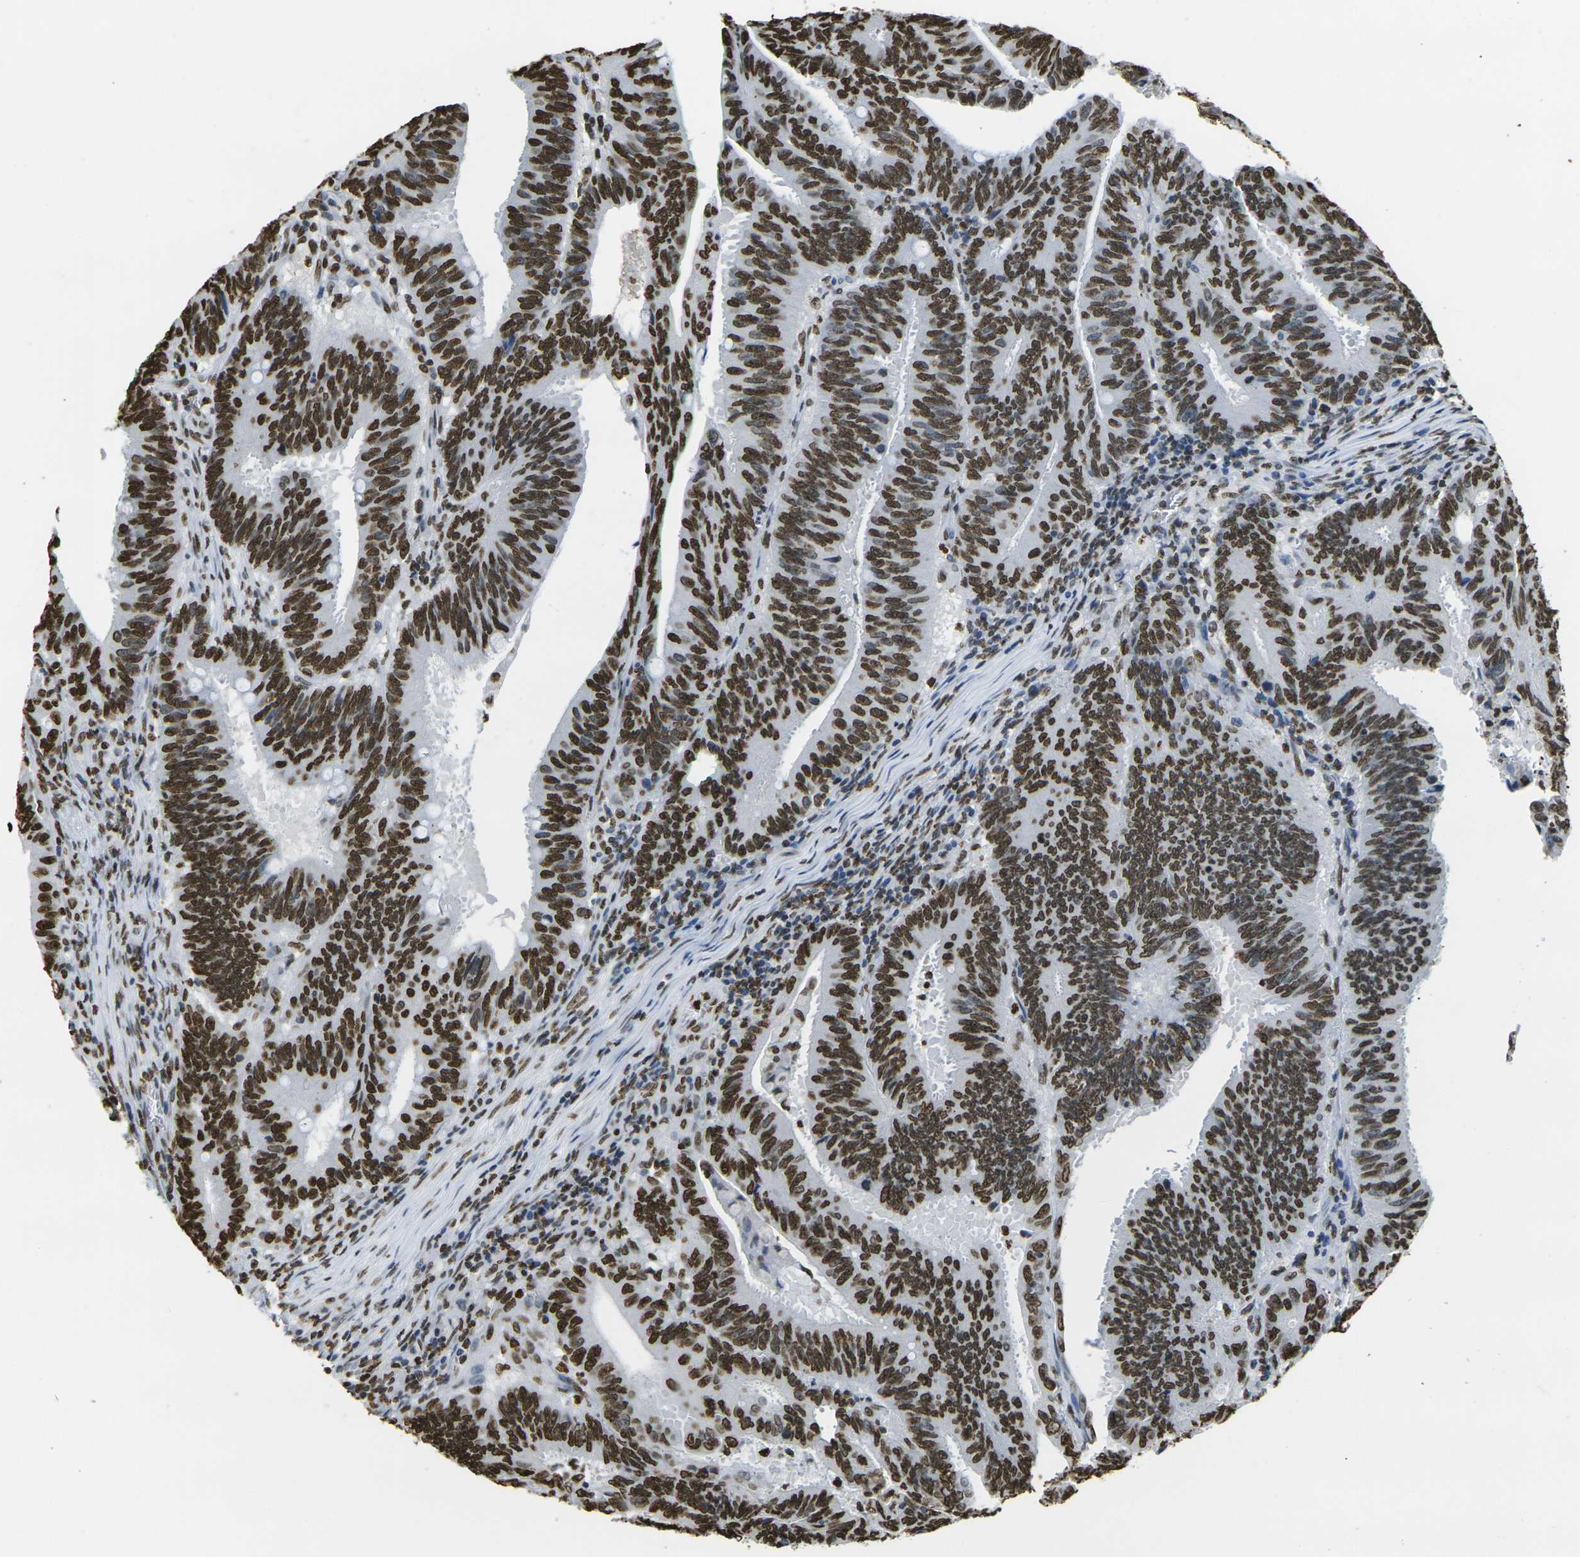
{"staining": {"intensity": "strong", "quantity": ">75%", "location": "nuclear"}, "tissue": "colorectal cancer", "cell_type": "Tumor cells", "image_type": "cancer", "snomed": [{"axis": "morphology", "description": "Adenocarcinoma, NOS"}, {"axis": "topography", "description": "Colon"}], "caption": "Immunohistochemistry (IHC) image of adenocarcinoma (colorectal) stained for a protein (brown), which reveals high levels of strong nuclear positivity in approximately >75% of tumor cells.", "gene": "DRAXIN", "patient": {"sex": "male", "age": 45}}